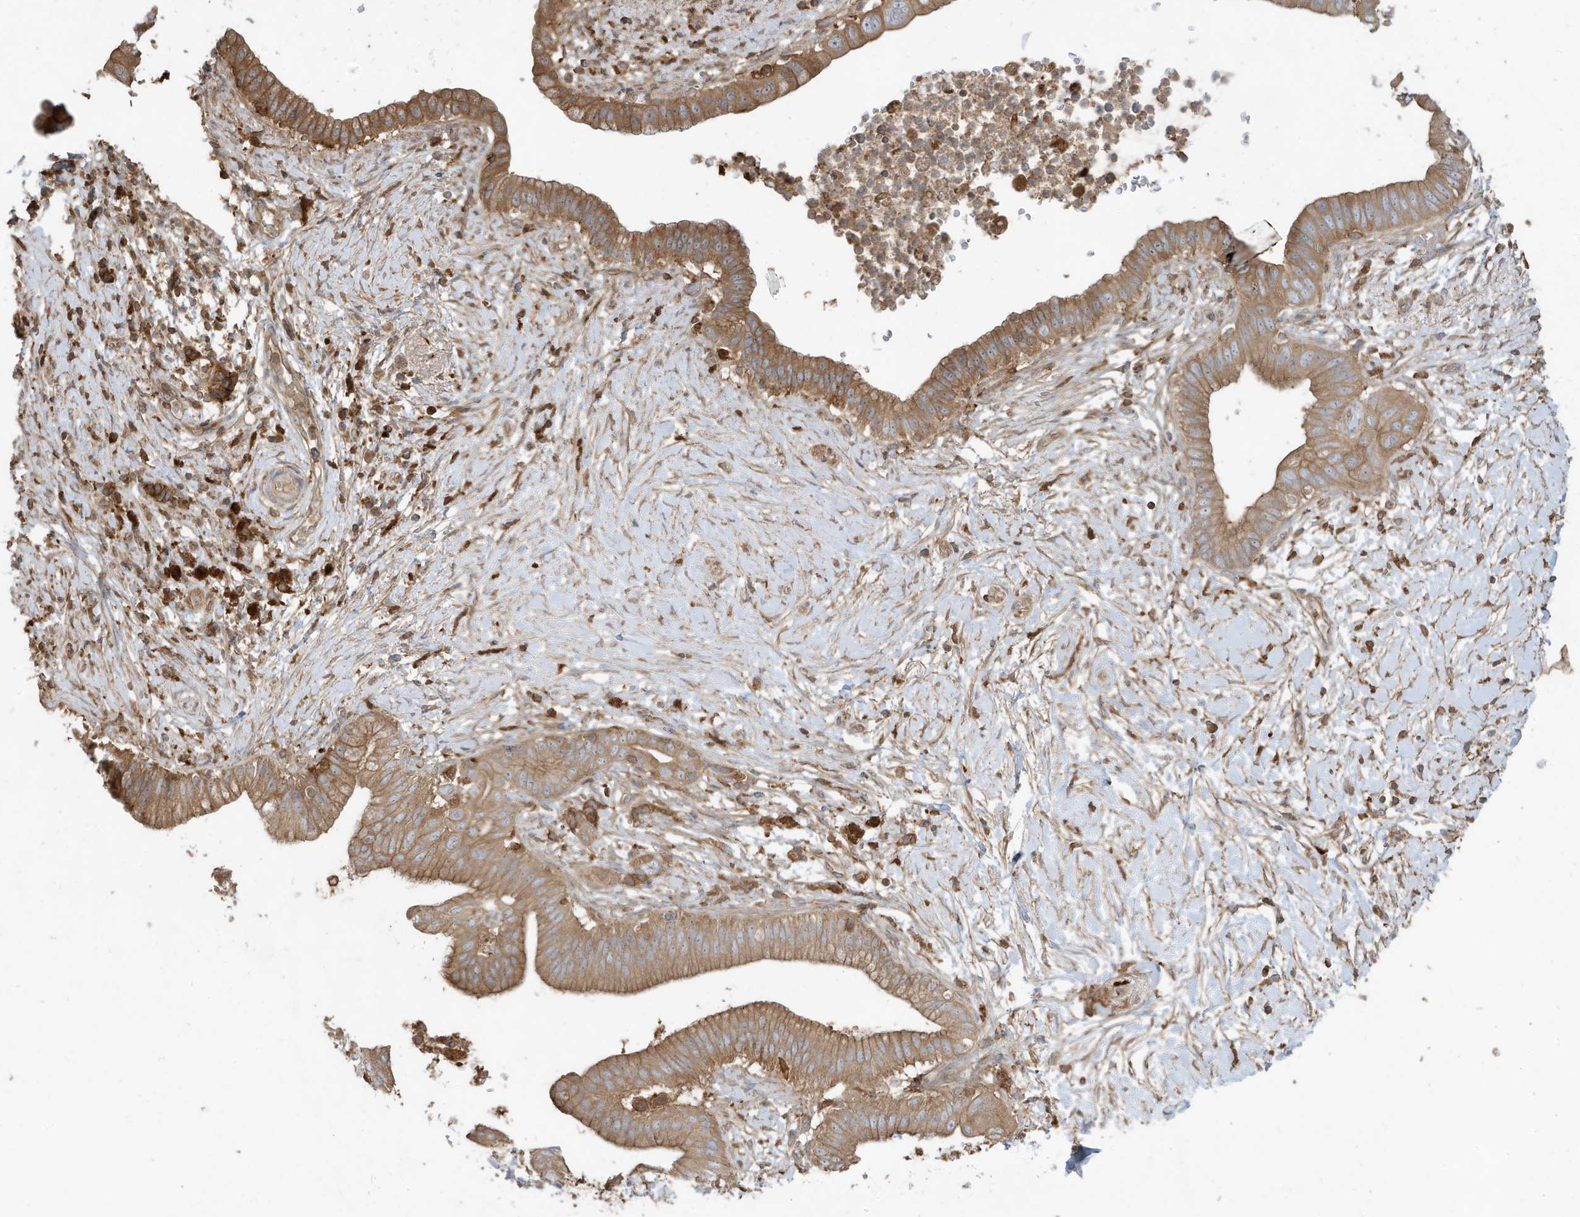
{"staining": {"intensity": "moderate", "quantity": ">75%", "location": "cytoplasmic/membranous"}, "tissue": "pancreatic cancer", "cell_type": "Tumor cells", "image_type": "cancer", "snomed": [{"axis": "morphology", "description": "Adenocarcinoma, NOS"}, {"axis": "topography", "description": "Pancreas"}], "caption": "This is a photomicrograph of IHC staining of pancreatic cancer, which shows moderate expression in the cytoplasmic/membranous of tumor cells.", "gene": "ABTB1", "patient": {"sex": "male", "age": 68}}